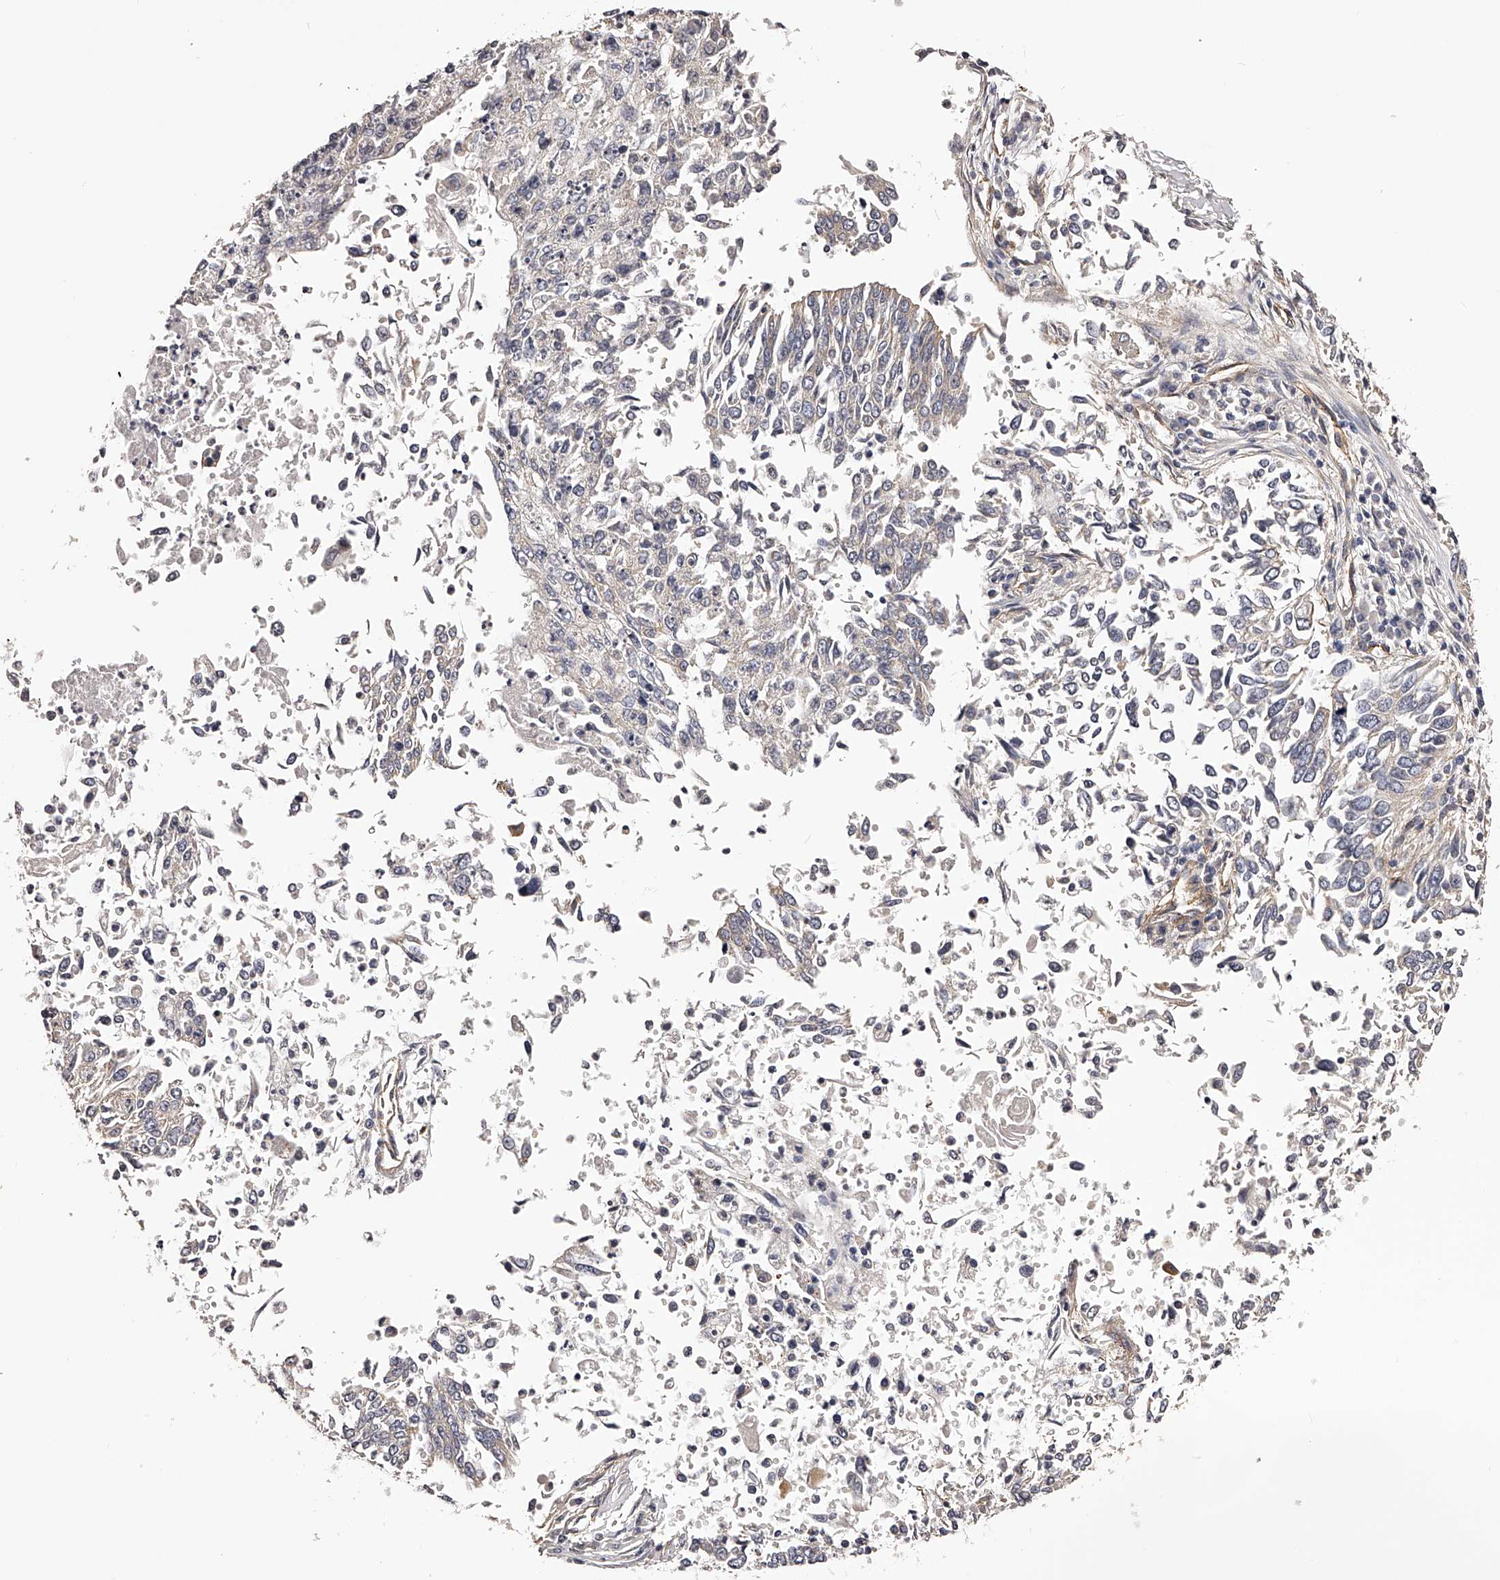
{"staining": {"intensity": "weak", "quantity": "<25%", "location": "cytoplasmic/membranous"}, "tissue": "lung cancer", "cell_type": "Tumor cells", "image_type": "cancer", "snomed": [{"axis": "morphology", "description": "Normal tissue, NOS"}, {"axis": "morphology", "description": "Squamous cell carcinoma, NOS"}, {"axis": "topography", "description": "Cartilage tissue"}, {"axis": "topography", "description": "Bronchus"}, {"axis": "topography", "description": "Lung"}, {"axis": "topography", "description": "Peripheral nerve tissue"}], "caption": "An immunohistochemistry (IHC) micrograph of lung squamous cell carcinoma is shown. There is no staining in tumor cells of lung squamous cell carcinoma.", "gene": "LTV1", "patient": {"sex": "female", "age": 49}}